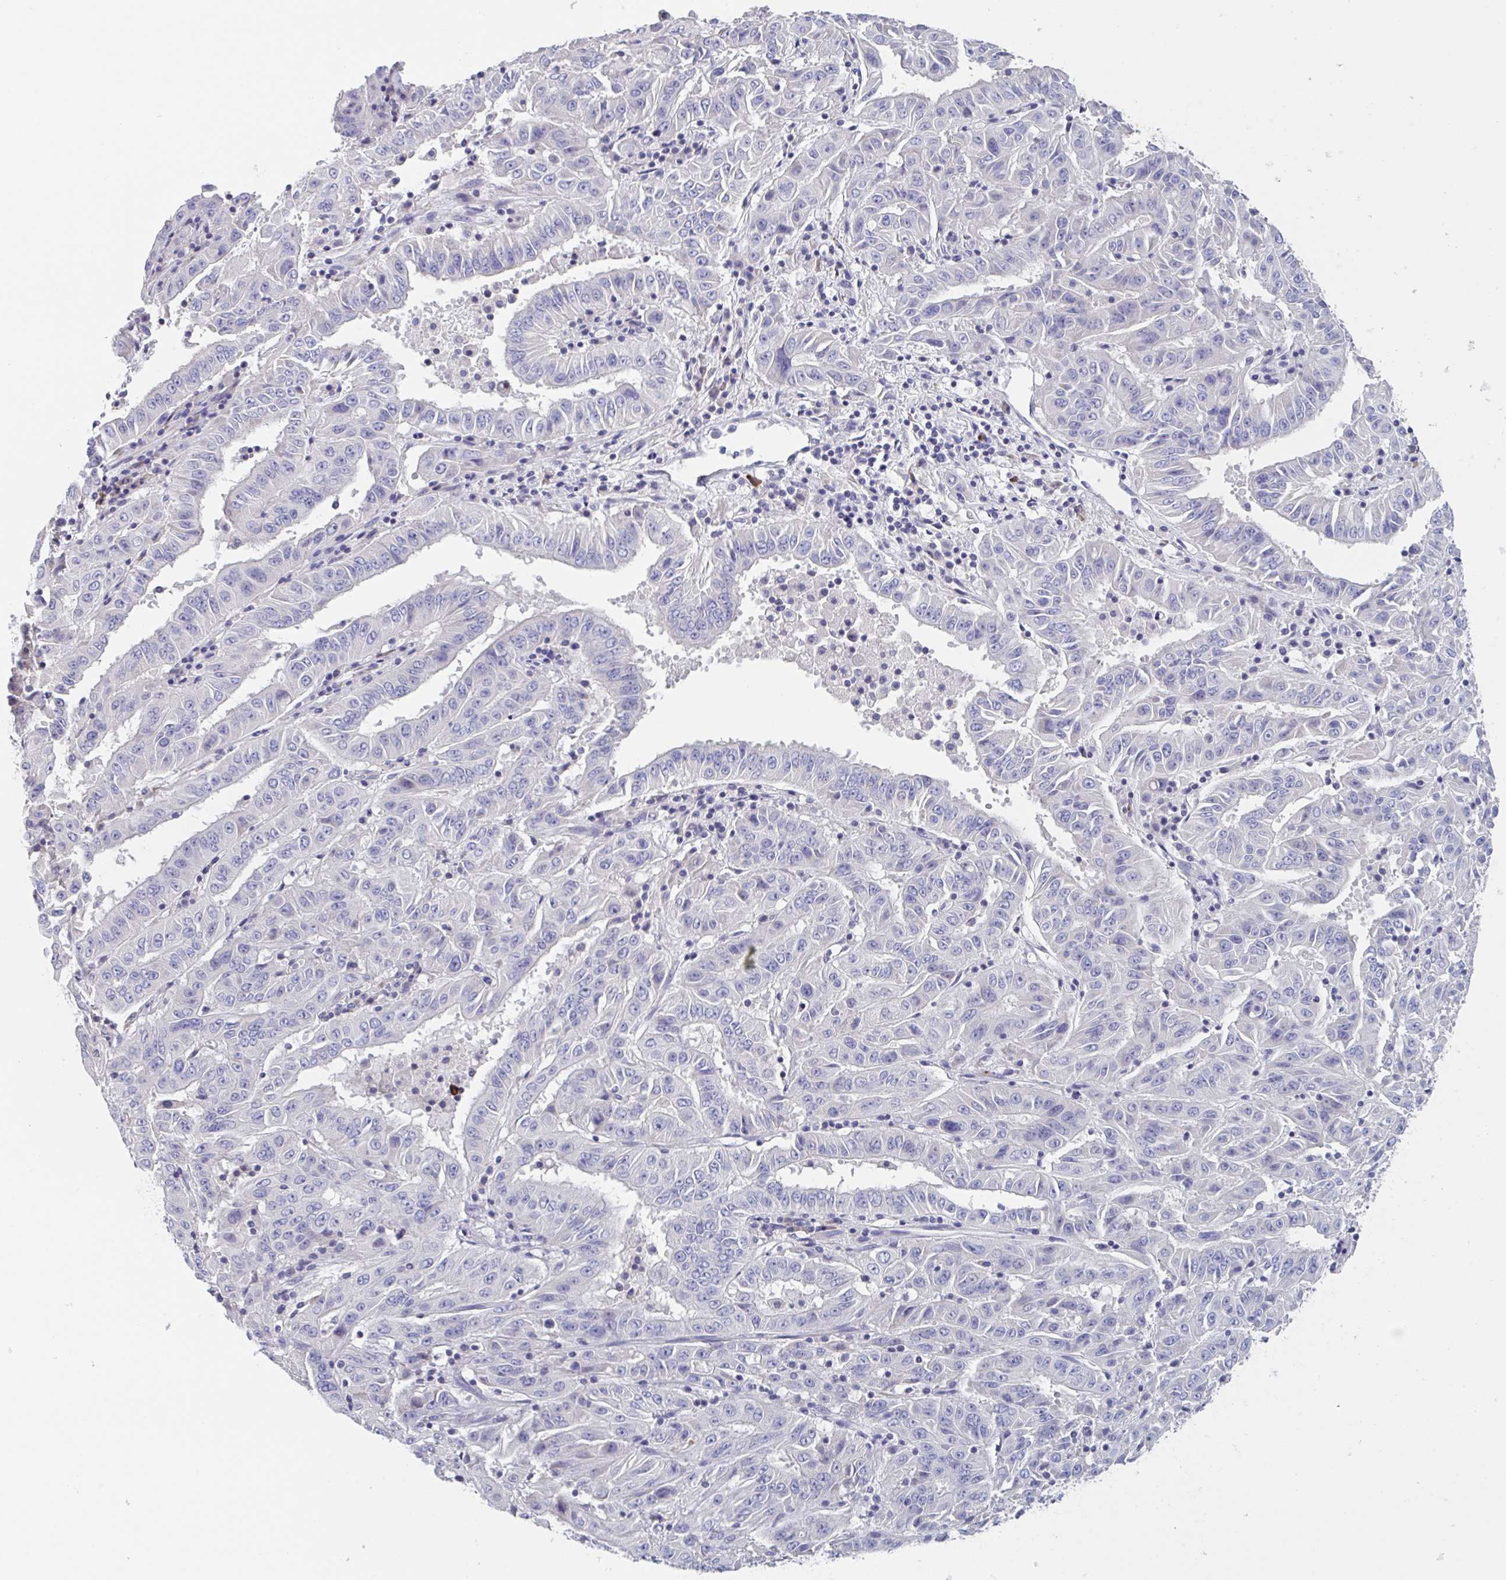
{"staining": {"intensity": "negative", "quantity": "none", "location": "none"}, "tissue": "pancreatic cancer", "cell_type": "Tumor cells", "image_type": "cancer", "snomed": [{"axis": "morphology", "description": "Adenocarcinoma, NOS"}, {"axis": "topography", "description": "Pancreas"}], "caption": "Tumor cells show no significant staining in adenocarcinoma (pancreatic).", "gene": "LRRC58", "patient": {"sex": "male", "age": 63}}